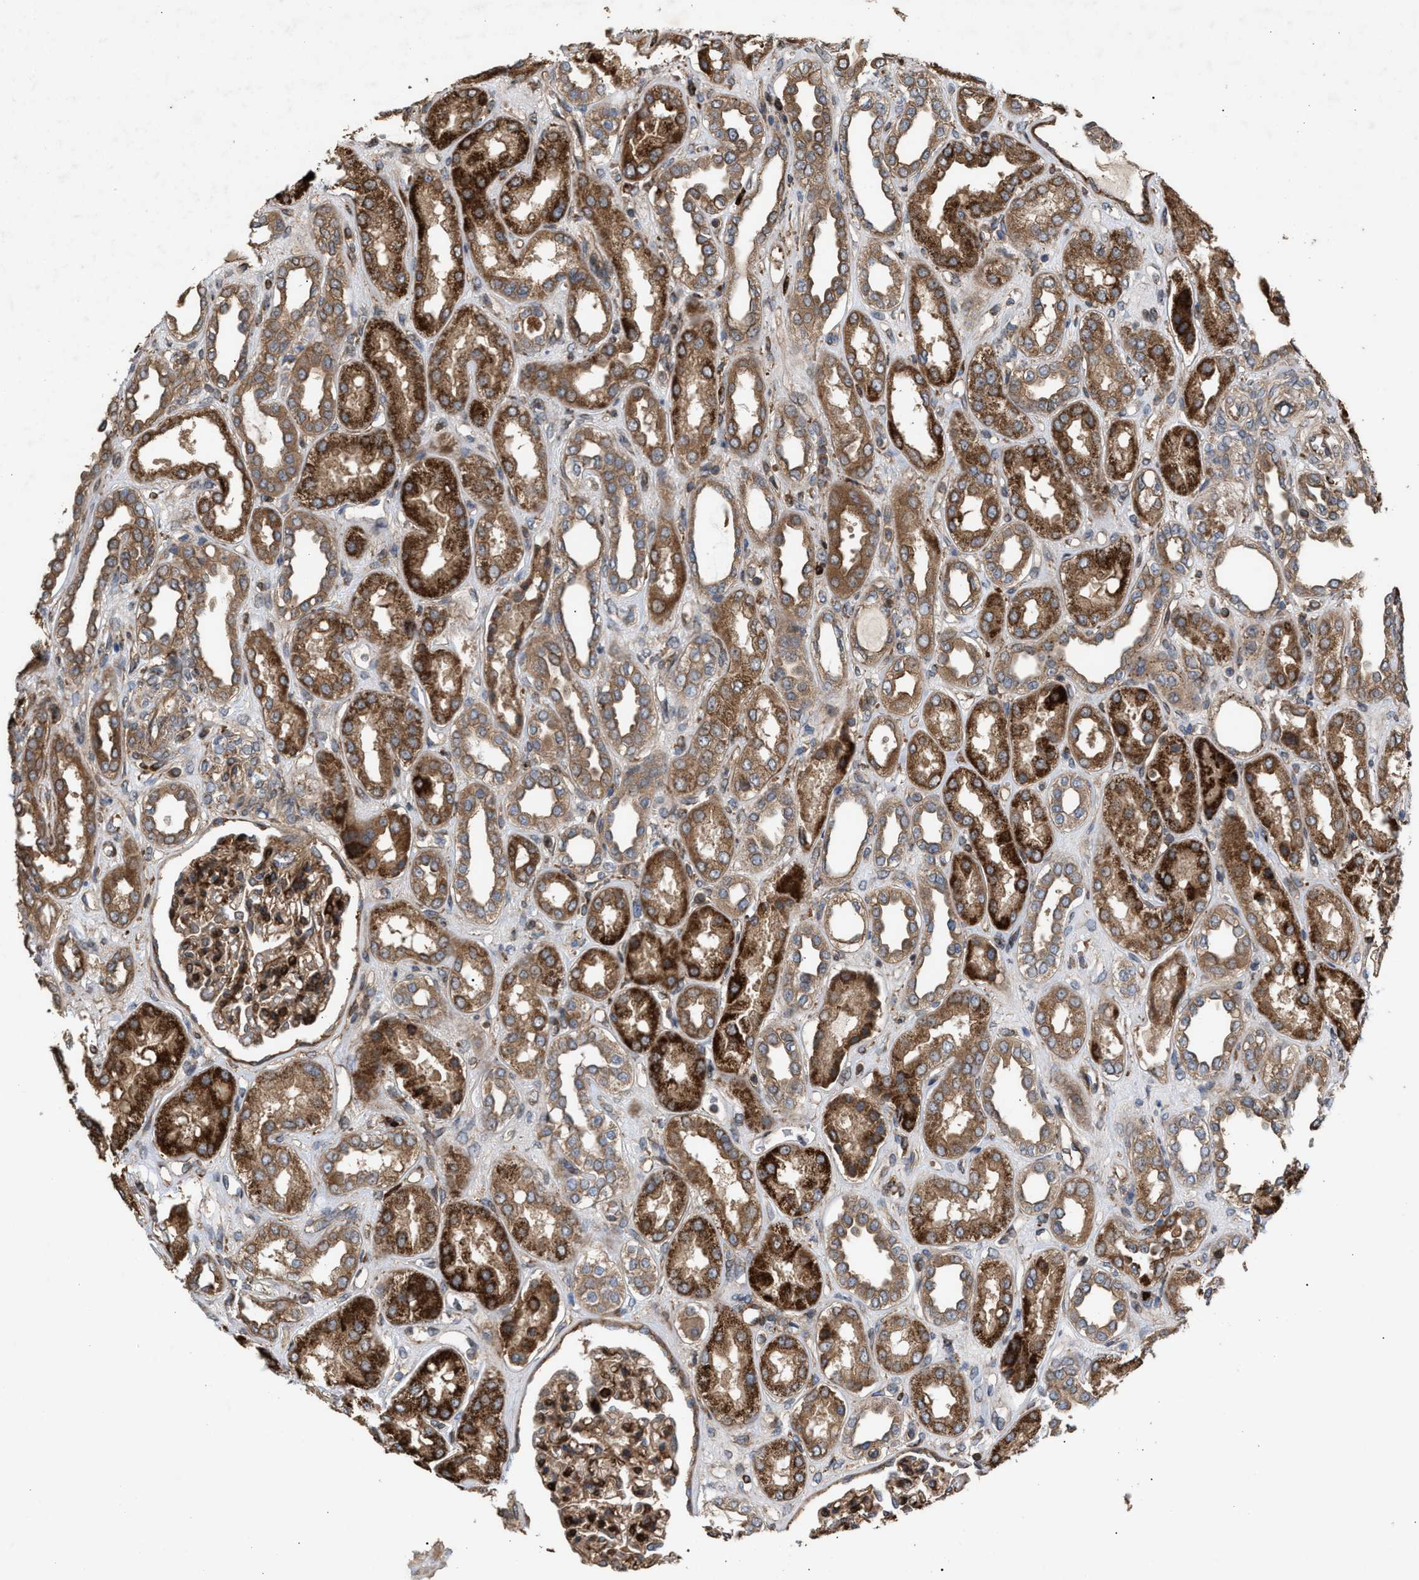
{"staining": {"intensity": "moderate", "quantity": ">75%", "location": "cytoplasmic/membranous"}, "tissue": "kidney", "cell_type": "Cells in glomeruli", "image_type": "normal", "snomed": [{"axis": "morphology", "description": "Normal tissue, NOS"}, {"axis": "topography", "description": "Kidney"}], "caption": "High-magnification brightfield microscopy of benign kidney stained with DAB (brown) and counterstained with hematoxylin (blue). cells in glomeruli exhibit moderate cytoplasmic/membranous positivity is identified in approximately>75% of cells. The staining was performed using DAB, with brown indicating positive protein expression. Nuclei are stained blue with hematoxylin.", "gene": "GCC1", "patient": {"sex": "male", "age": 59}}